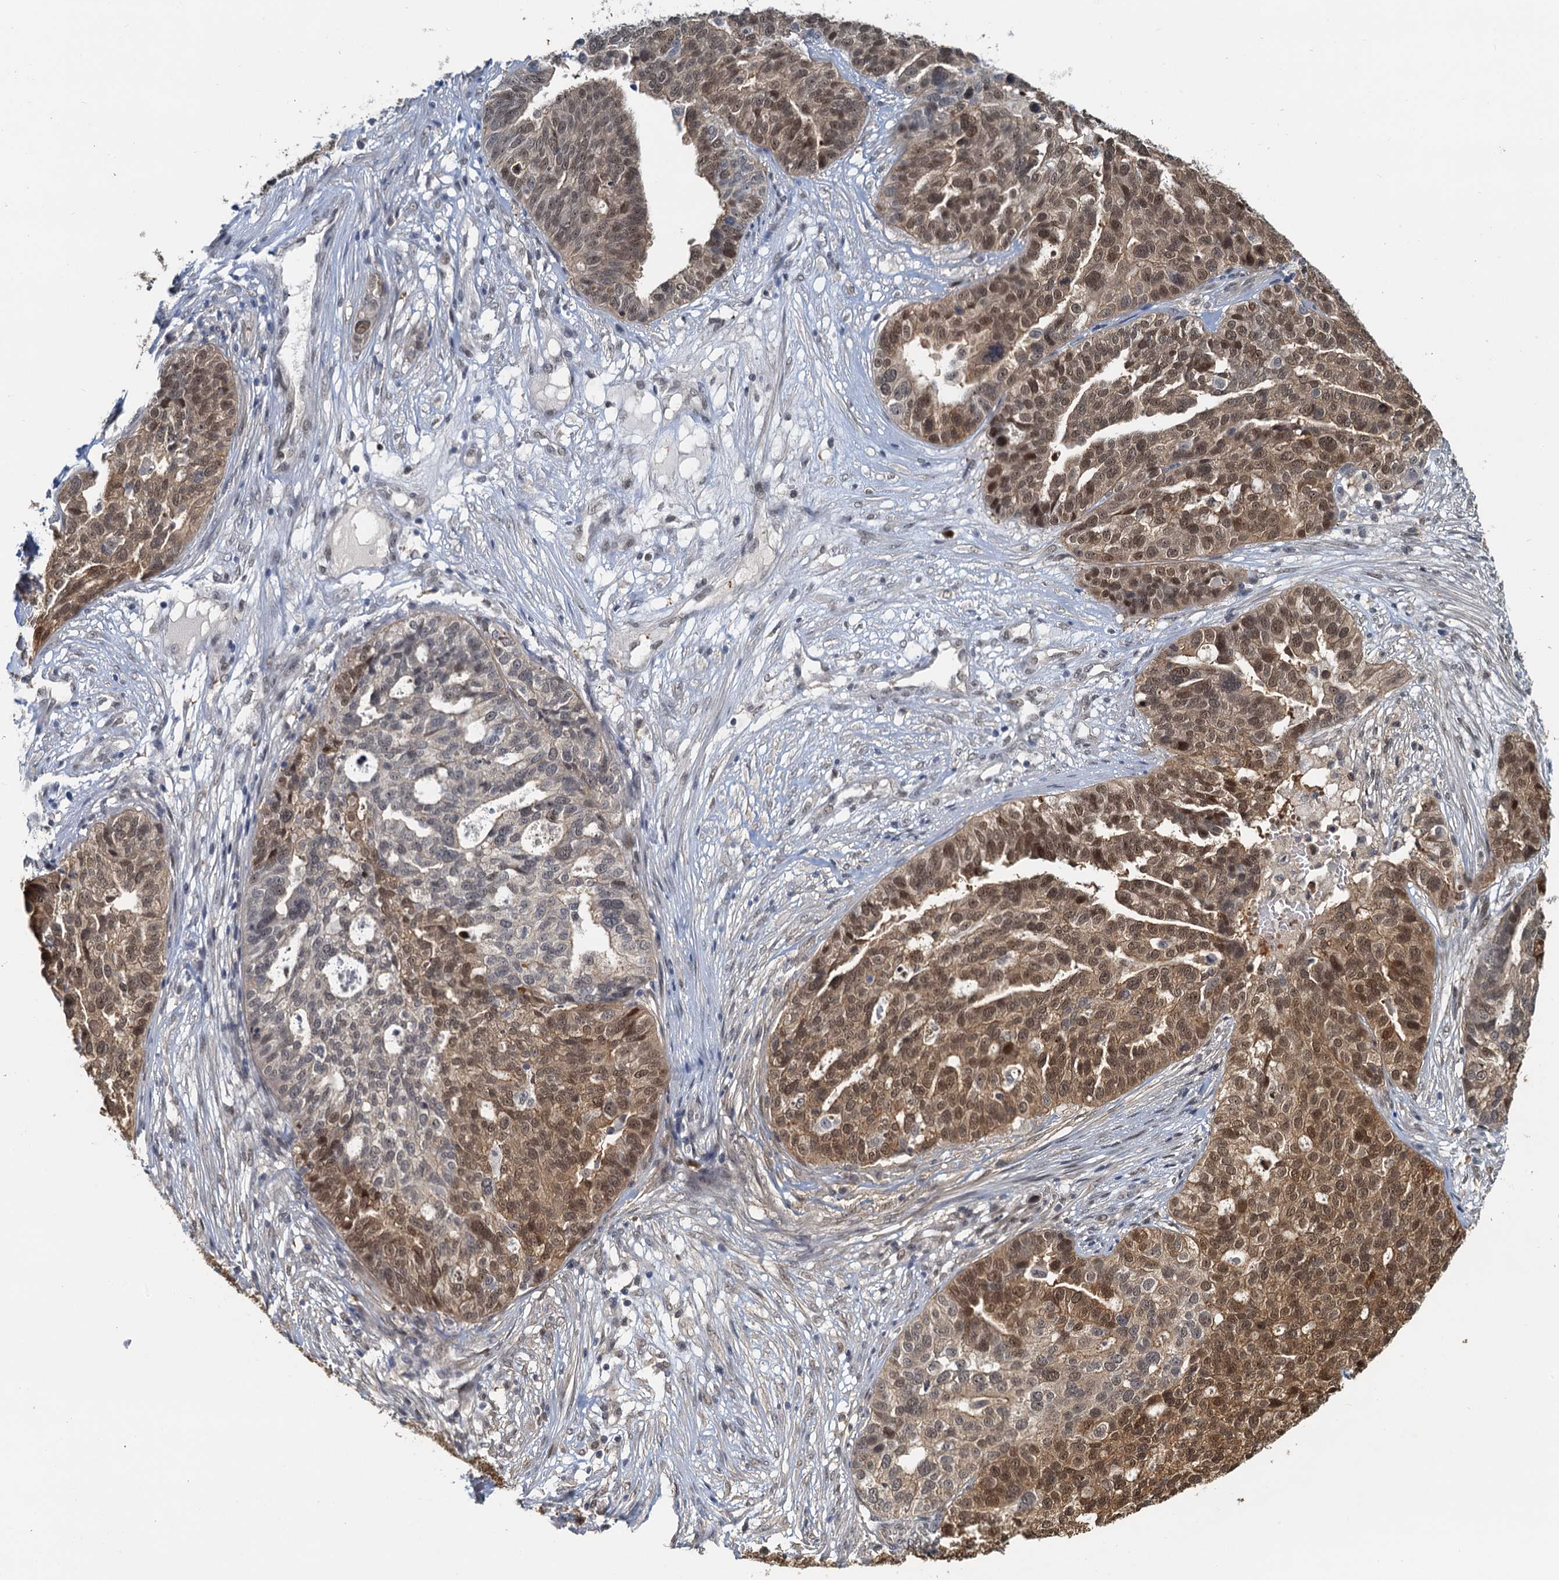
{"staining": {"intensity": "moderate", "quantity": ">75%", "location": "cytoplasmic/membranous,nuclear"}, "tissue": "ovarian cancer", "cell_type": "Tumor cells", "image_type": "cancer", "snomed": [{"axis": "morphology", "description": "Cystadenocarcinoma, serous, NOS"}, {"axis": "topography", "description": "Ovary"}], "caption": "IHC of ovarian cancer (serous cystadenocarcinoma) demonstrates medium levels of moderate cytoplasmic/membranous and nuclear expression in about >75% of tumor cells.", "gene": "SPINDOC", "patient": {"sex": "female", "age": 59}}